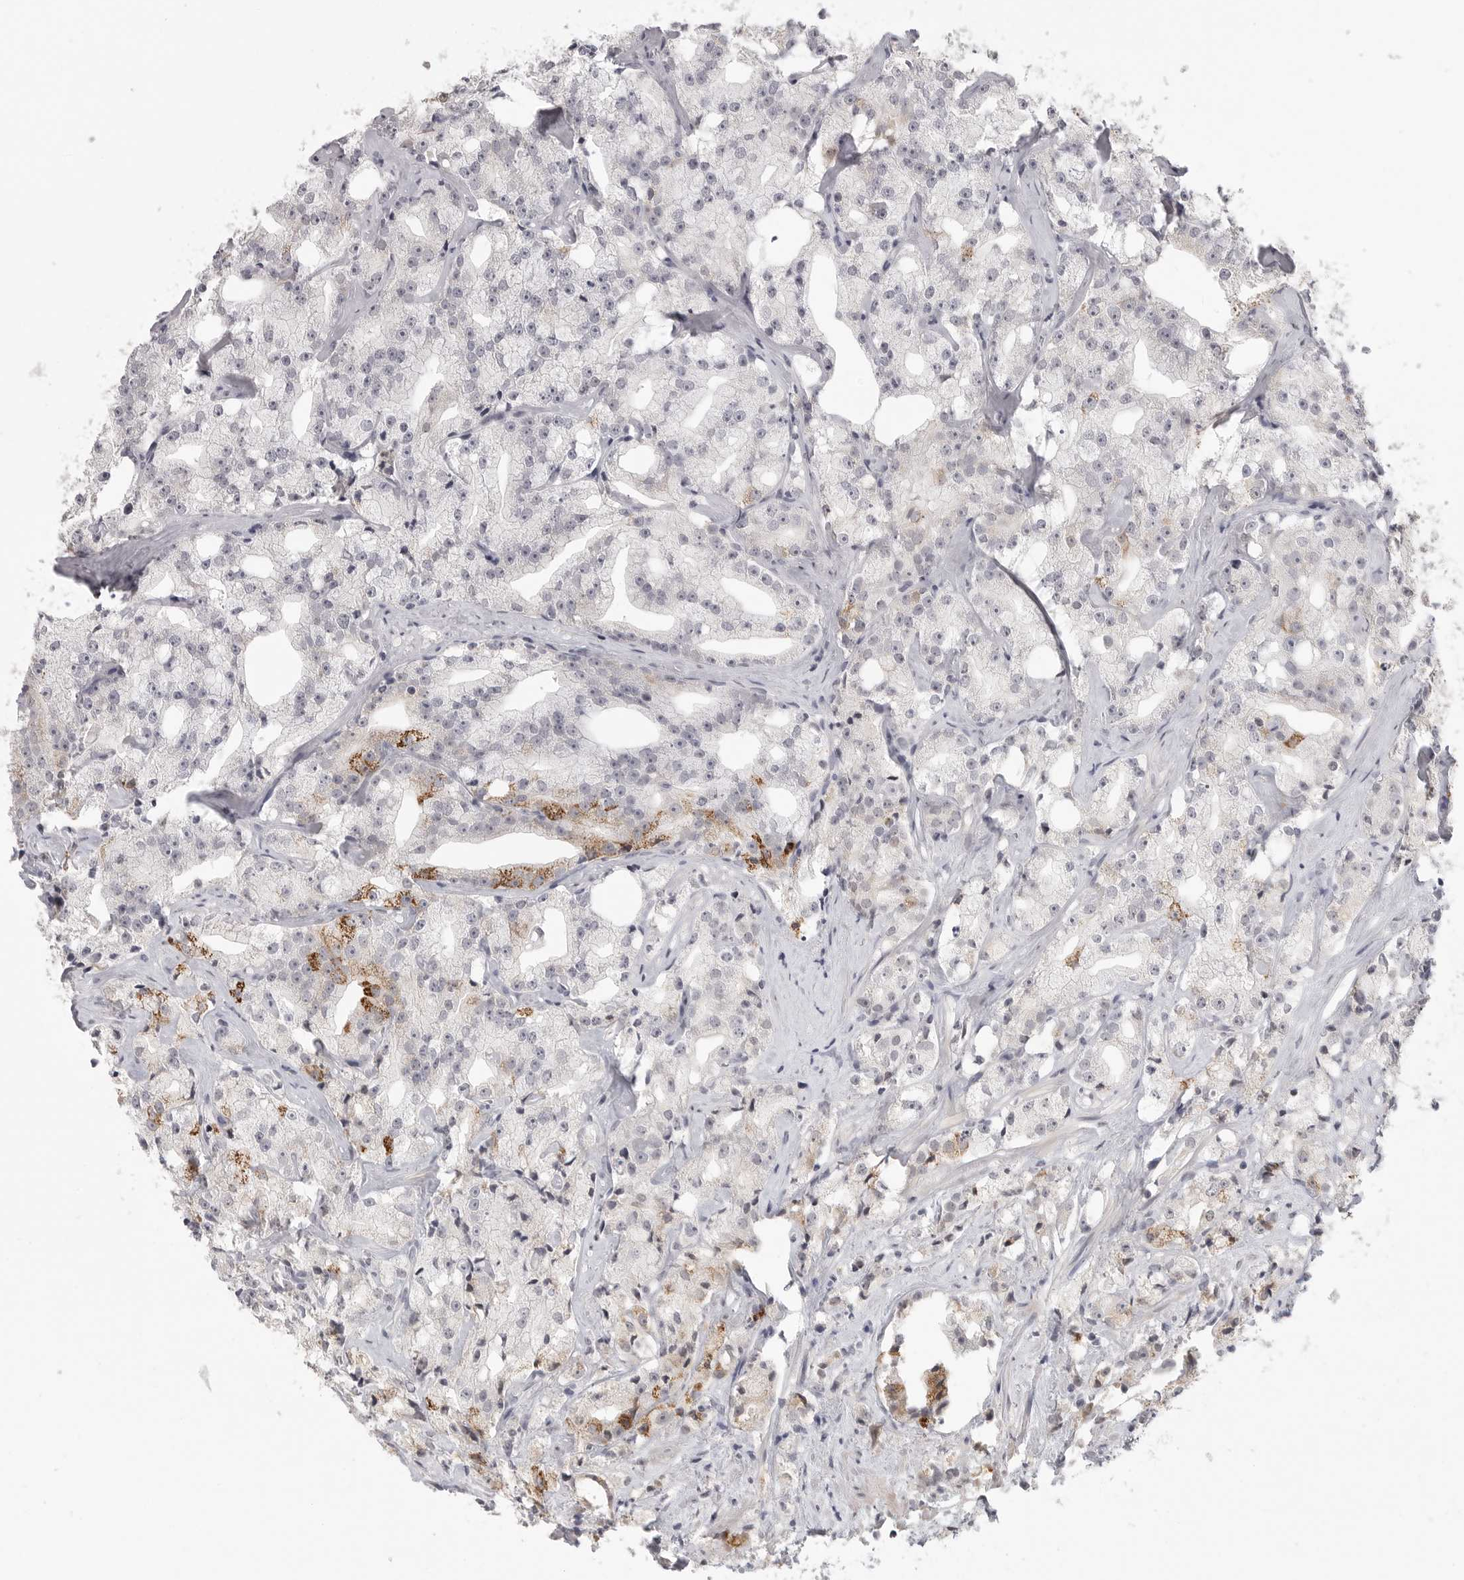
{"staining": {"intensity": "strong", "quantity": "<25%", "location": "cytoplasmic/membranous"}, "tissue": "prostate cancer", "cell_type": "Tumor cells", "image_type": "cancer", "snomed": [{"axis": "morphology", "description": "Adenocarcinoma, High grade"}, {"axis": "topography", "description": "Prostate"}], "caption": "About <25% of tumor cells in human prostate high-grade adenocarcinoma reveal strong cytoplasmic/membranous protein positivity as visualized by brown immunohistochemical staining.", "gene": "HMGCS2", "patient": {"sex": "male", "age": 64}}